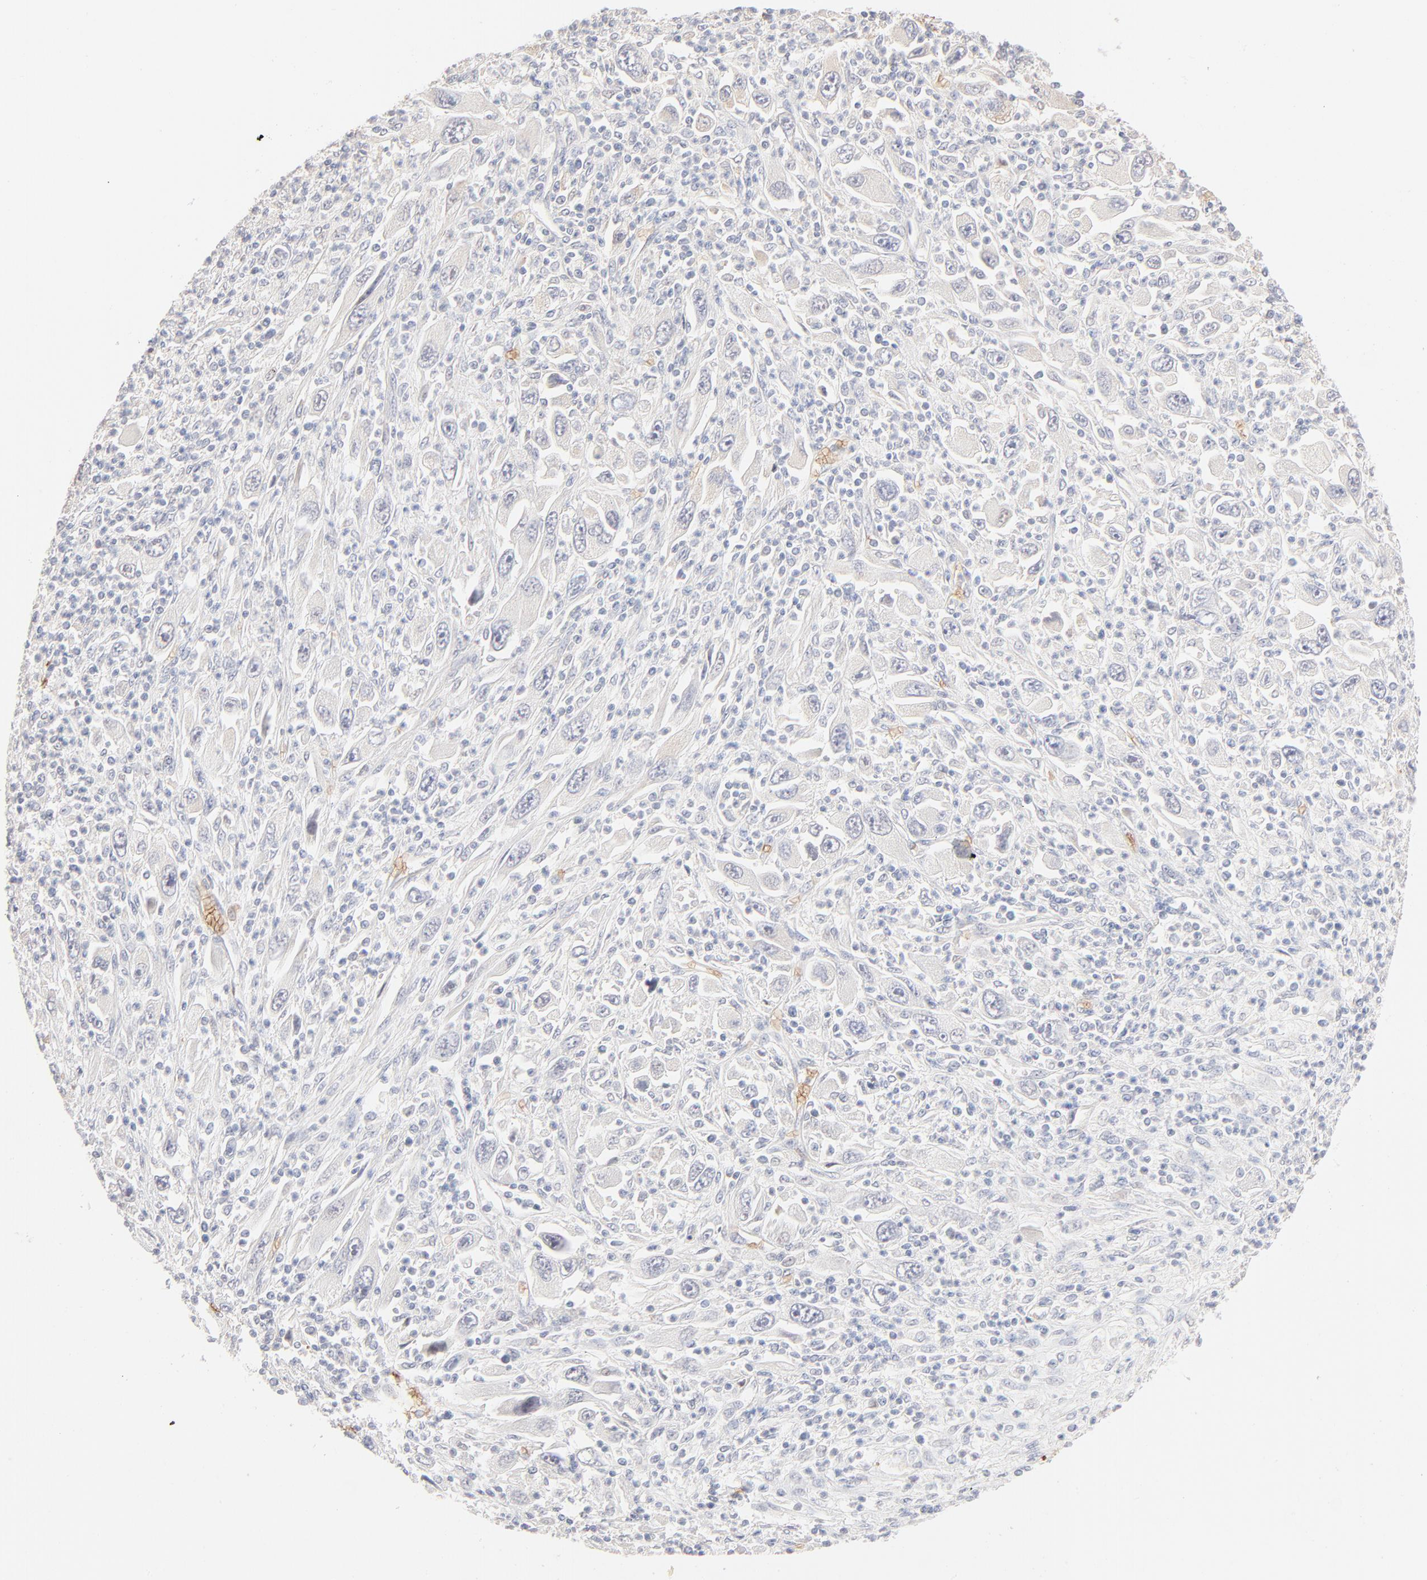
{"staining": {"intensity": "negative", "quantity": "none", "location": "none"}, "tissue": "melanoma", "cell_type": "Tumor cells", "image_type": "cancer", "snomed": [{"axis": "morphology", "description": "Malignant melanoma, Metastatic site"}, {"axis": "topography", "description": "Skin"}], "caption": "An image of human melanoma is negative for staining in tumor cells. (DAB (3,3'-diaminobenzidine) IHC with hematoxylin counter stain).", "gene": "SPTB", "patient": {"sex": "female", "age": 56}}